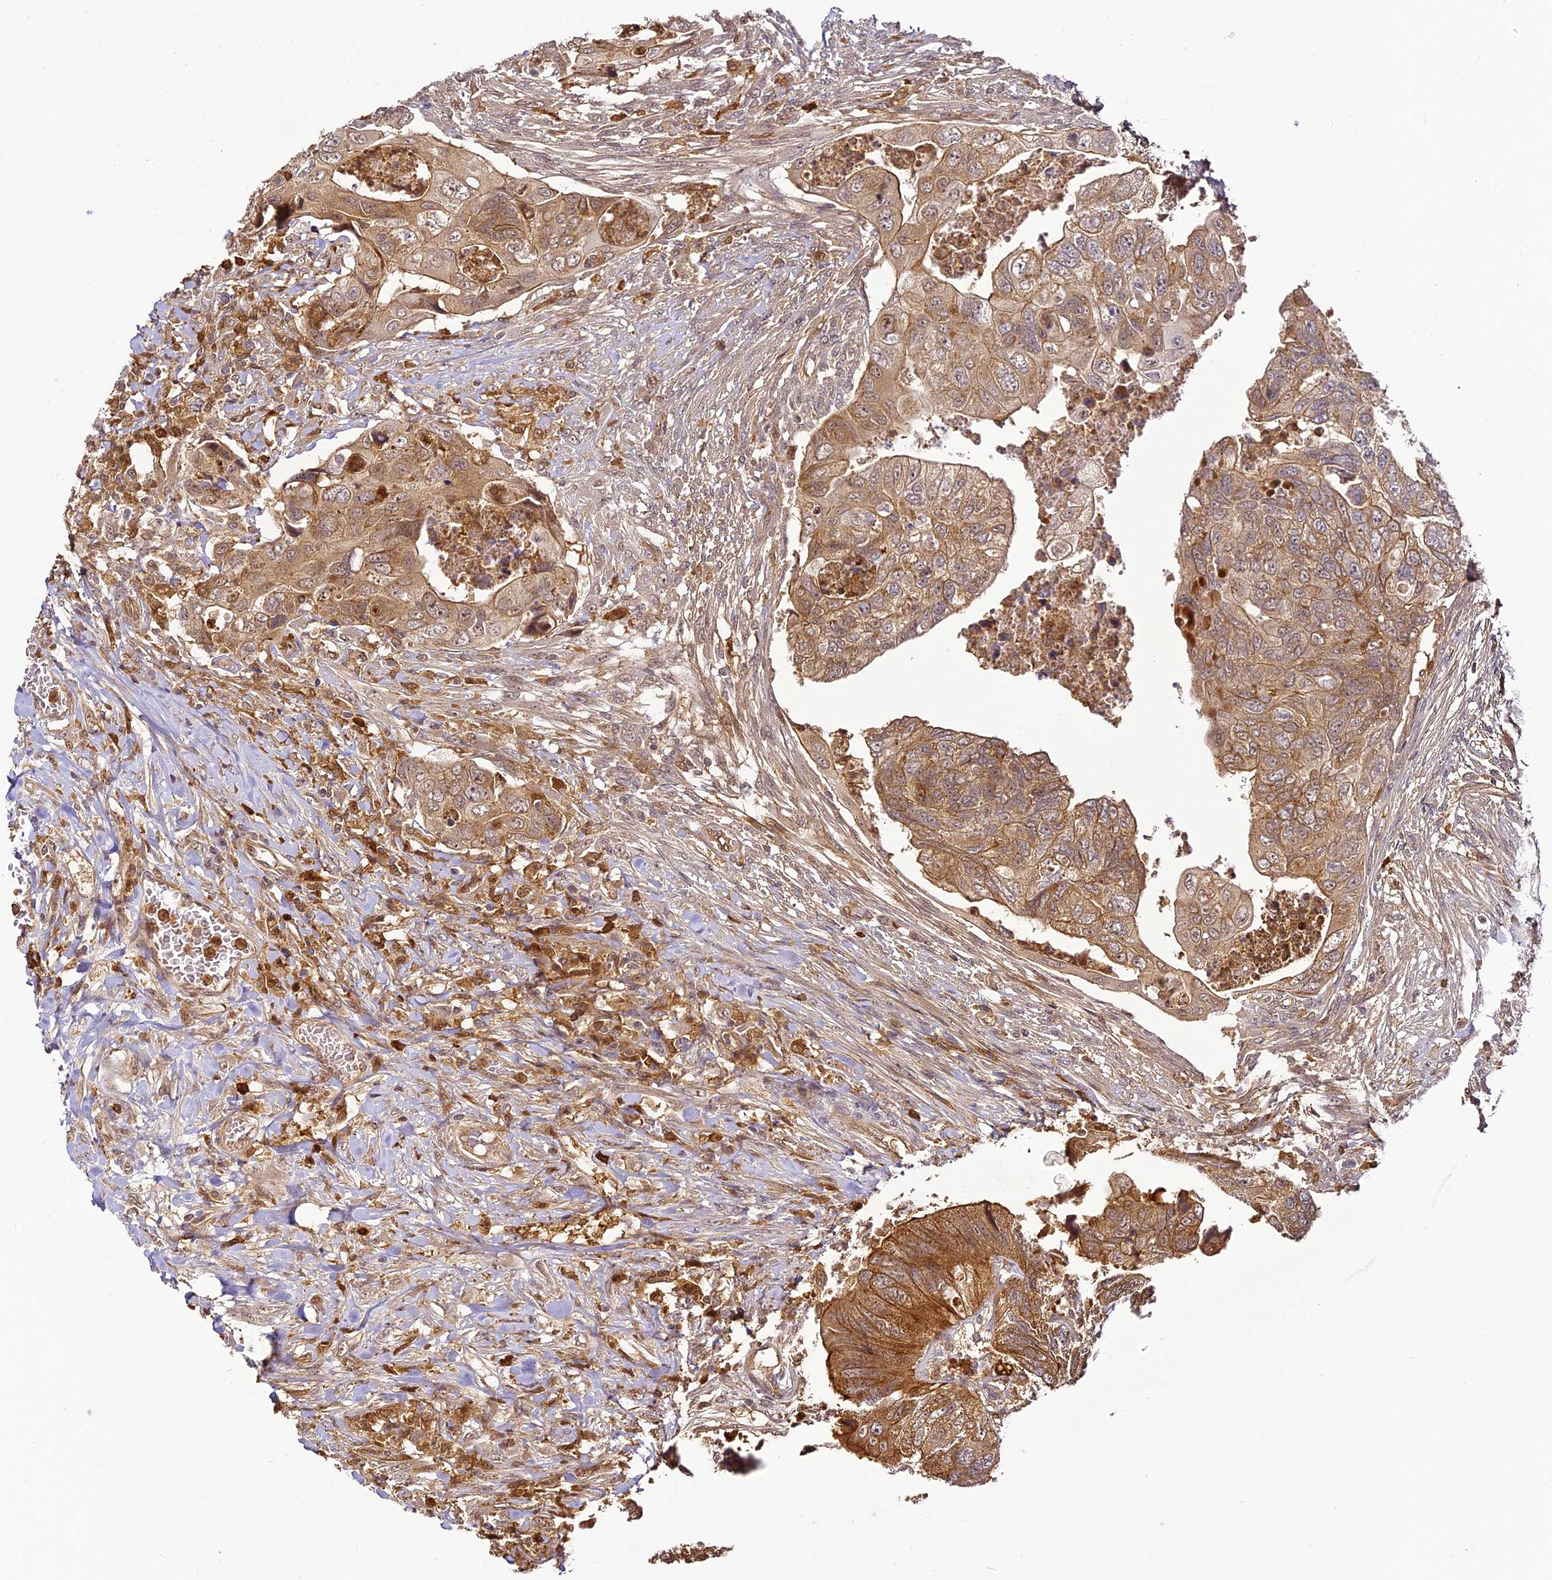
{"staining": {"intensity": "moderate", "quantity": ">75%", "location": "cytoplasmic/membranous"}, "tissue": "colorectal cancer", "cell_type": "Tumor cells", "image_type": "cancer", "snomed": [{"axis": "morphology", "description": "Adenocarcinoma, NOS"}, {"axis": "topography", "description": "Rectum"}], "caption": "Colorectal cancer (adenocarcinoma) stained for a protein reveals moderate cytoplasmic/membranous positivity in tumor cells. The protein is shown in brown color, while the nuclei are stained blue.", "gene": "BCDIN3D", "patient": {"sex": "male", "age": 63}}